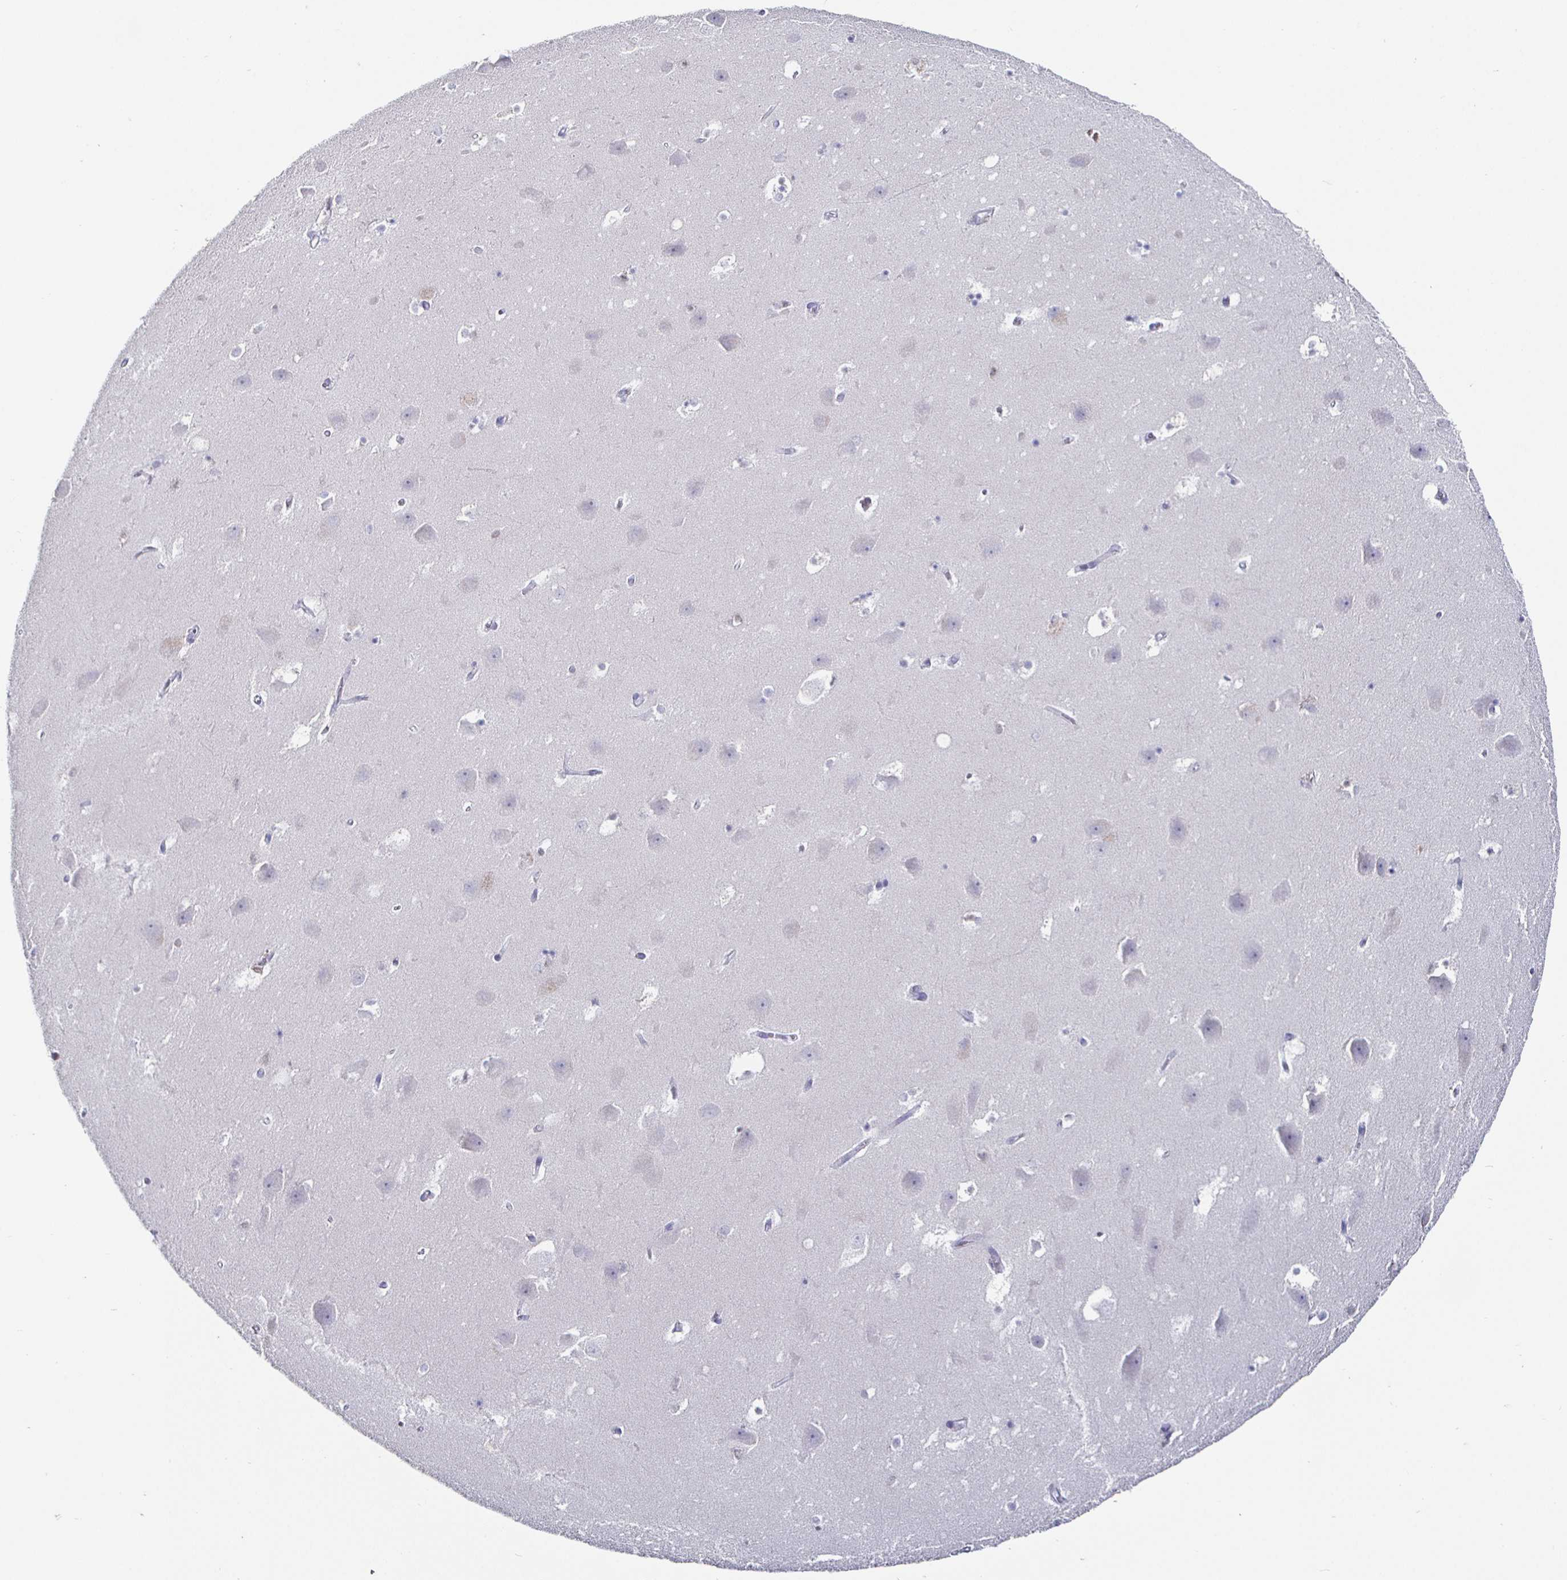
{"staining": {"intensity": "negative", "quantity": "none", "location": "none"}, "tissue": "hippocampus", "cell_type": "Glial cells", "image_type": "normal", "snomed": [{"axis": "morphology", "description": "Normal tissue, NOS"}, {"axis": "topography", "description": "Hippocampus"}], "caption": "Hippocampus stained for a protein using IHC shows no expression glial cells.", "gene": "RUNX2", "patient": {"sex": "male", "age": 58}}